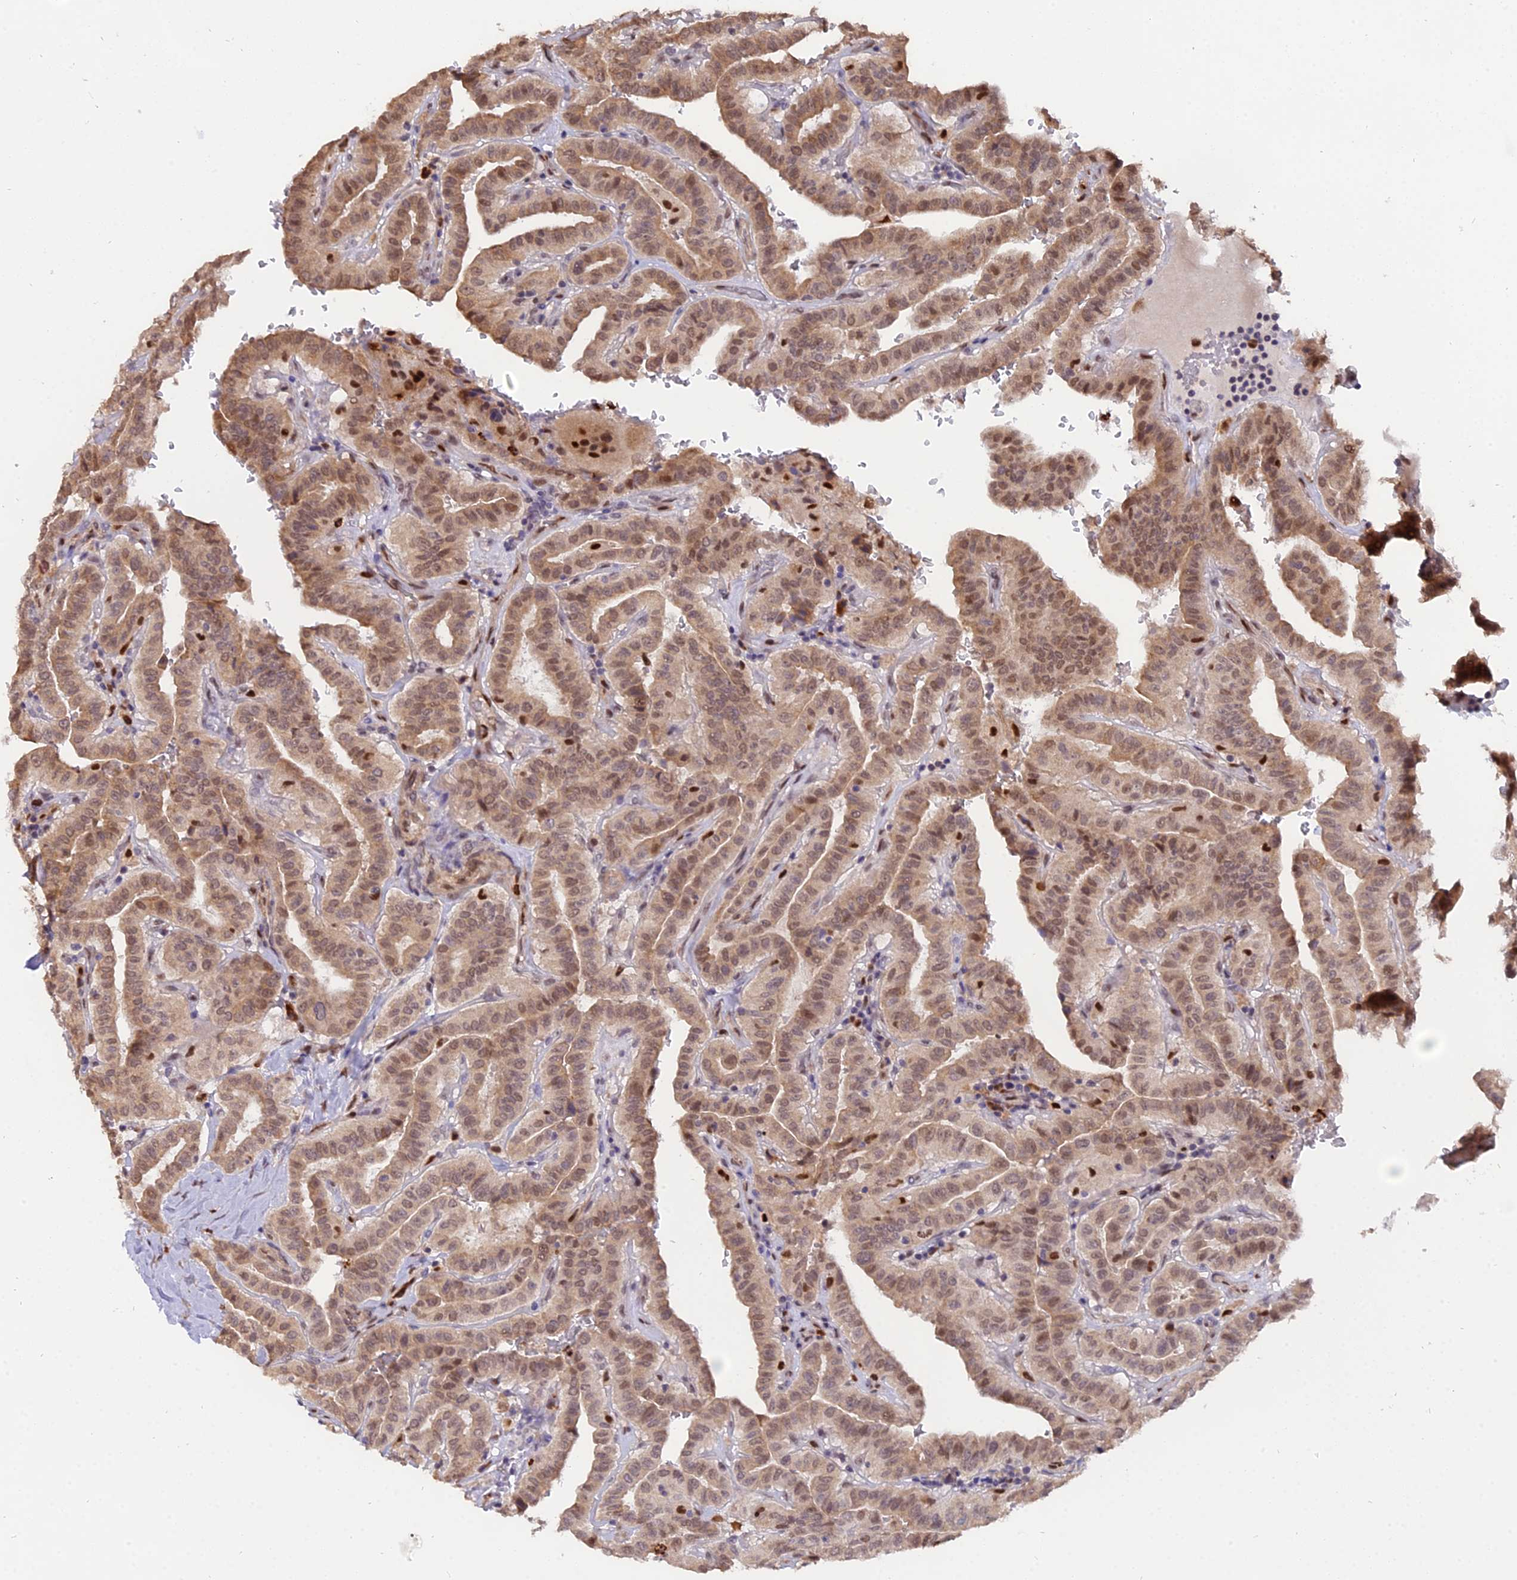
{"staining": {"intensity": "moderate", "quantity": ">75%", "location": "cytoplasmic/membranous,nuclear"}, "tissue": "thyroid cancer", "cell_type": "Tumor cells", "image_type": "cancer", "snomed": [{"axis": "morphology", "description": "Papillary adenocarcinoma, NOS"}, {"axis": "topography", "description": "Thyroid gland"}], "caption": "A brown stain labels moderate cytoplasmic/membranous and nuclear expression of a protein in human thyroid cancer (papillary adenocarcinoma) tumor cells.", "gene": "FAM118B", "patient": {"sex": "male", "age": 77}}